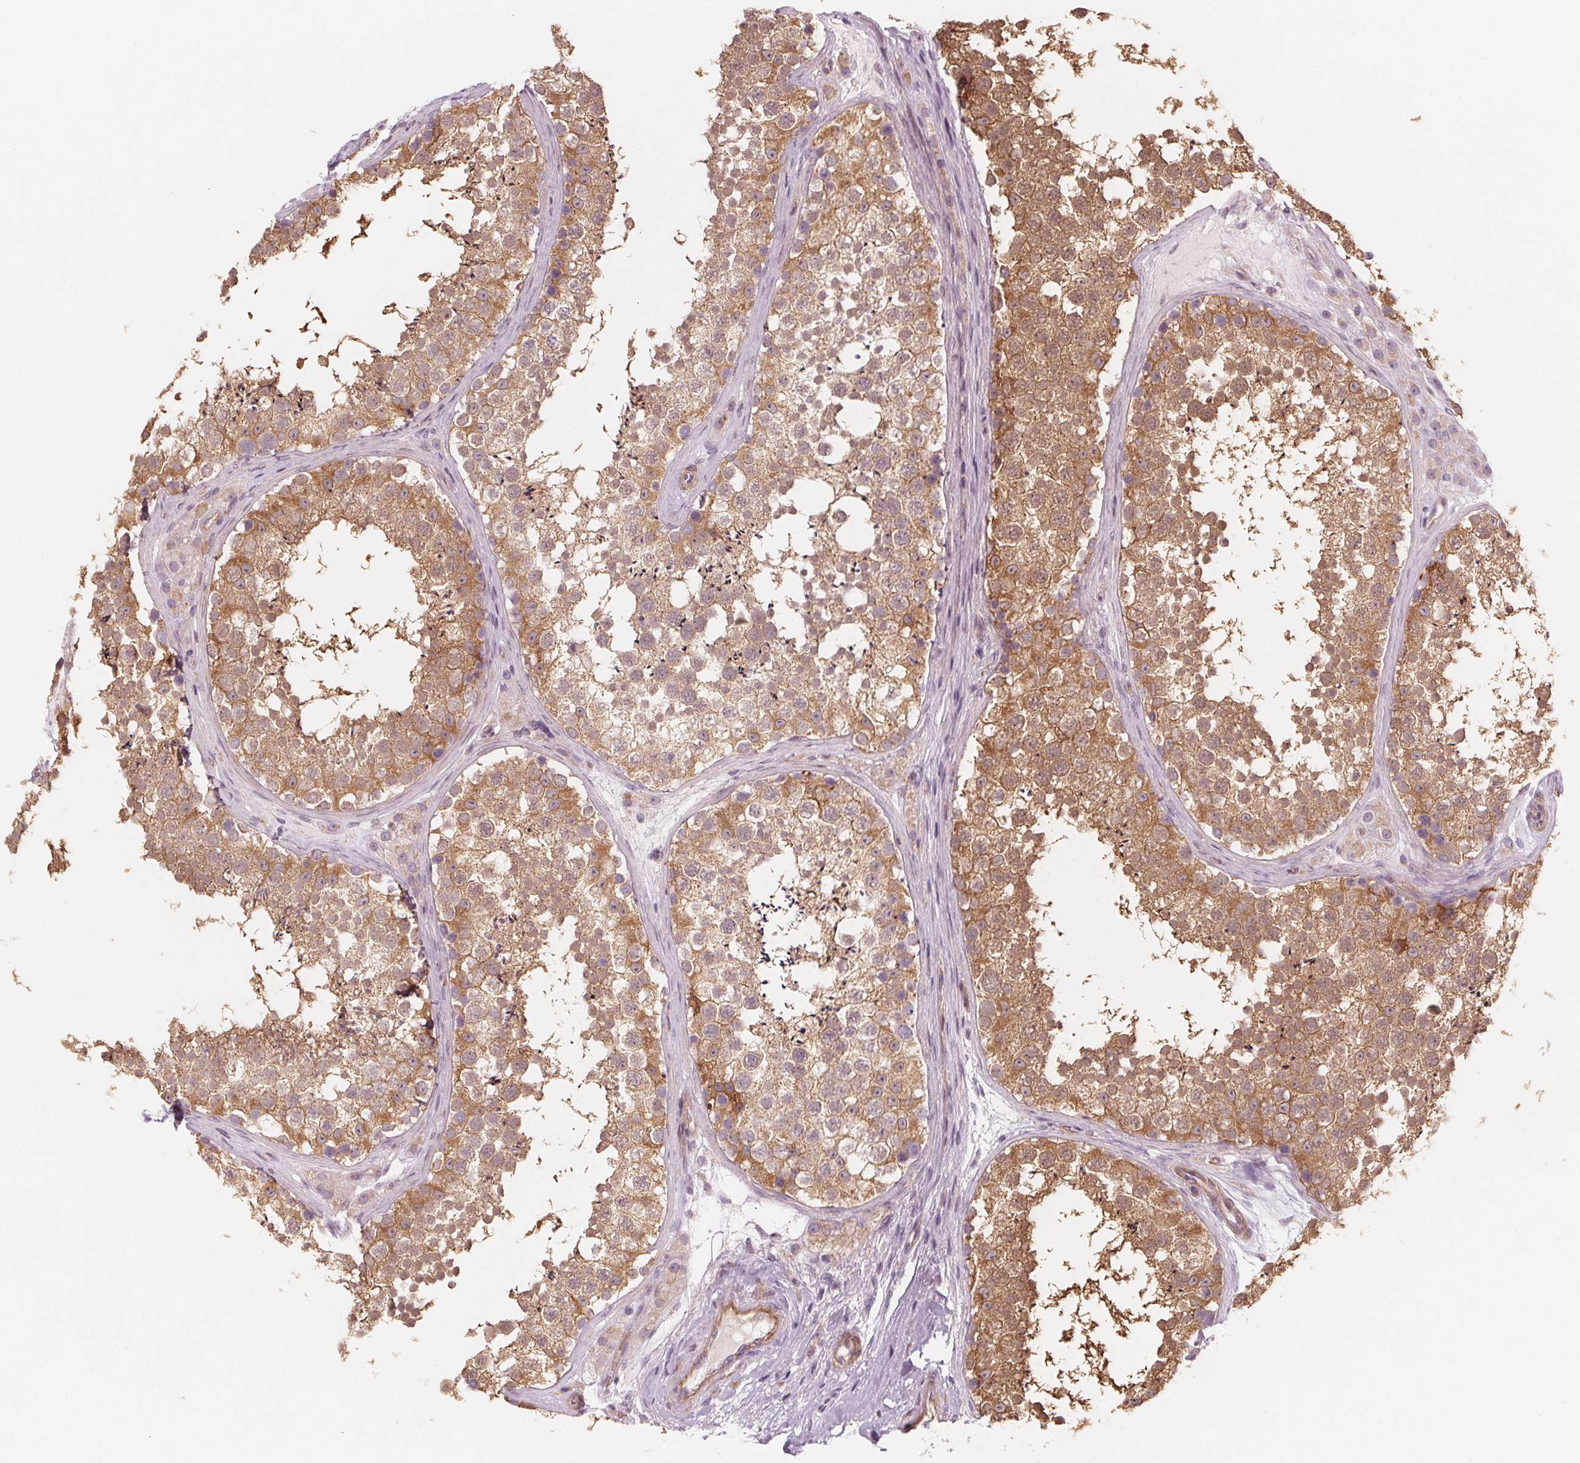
{"staining": {"intensity": "moderate", "quantity": ">75%", "location": "cytoplasmic/membranous,nuclear"}, "tissue": "testis", "cell_type": "Cells in seminiferous ducts", "image_type": "normal", "snomed": [{"axis": "morphology", "description": "Normal tissue, NOS"}, {"axis": "topography", "description": "Testis"}], "caption": "Moderate cytoplasmic/membranous,nuclear staining is appreciated in about >75% of cells in seminiferous ducts in benign testis. Using DAB (brown) and hematoxylin (blue) stains, captured at high magnification using brightfield microscopy.", "gene": "ADAM33", "patient": {"sex": "male", "age": 41}}